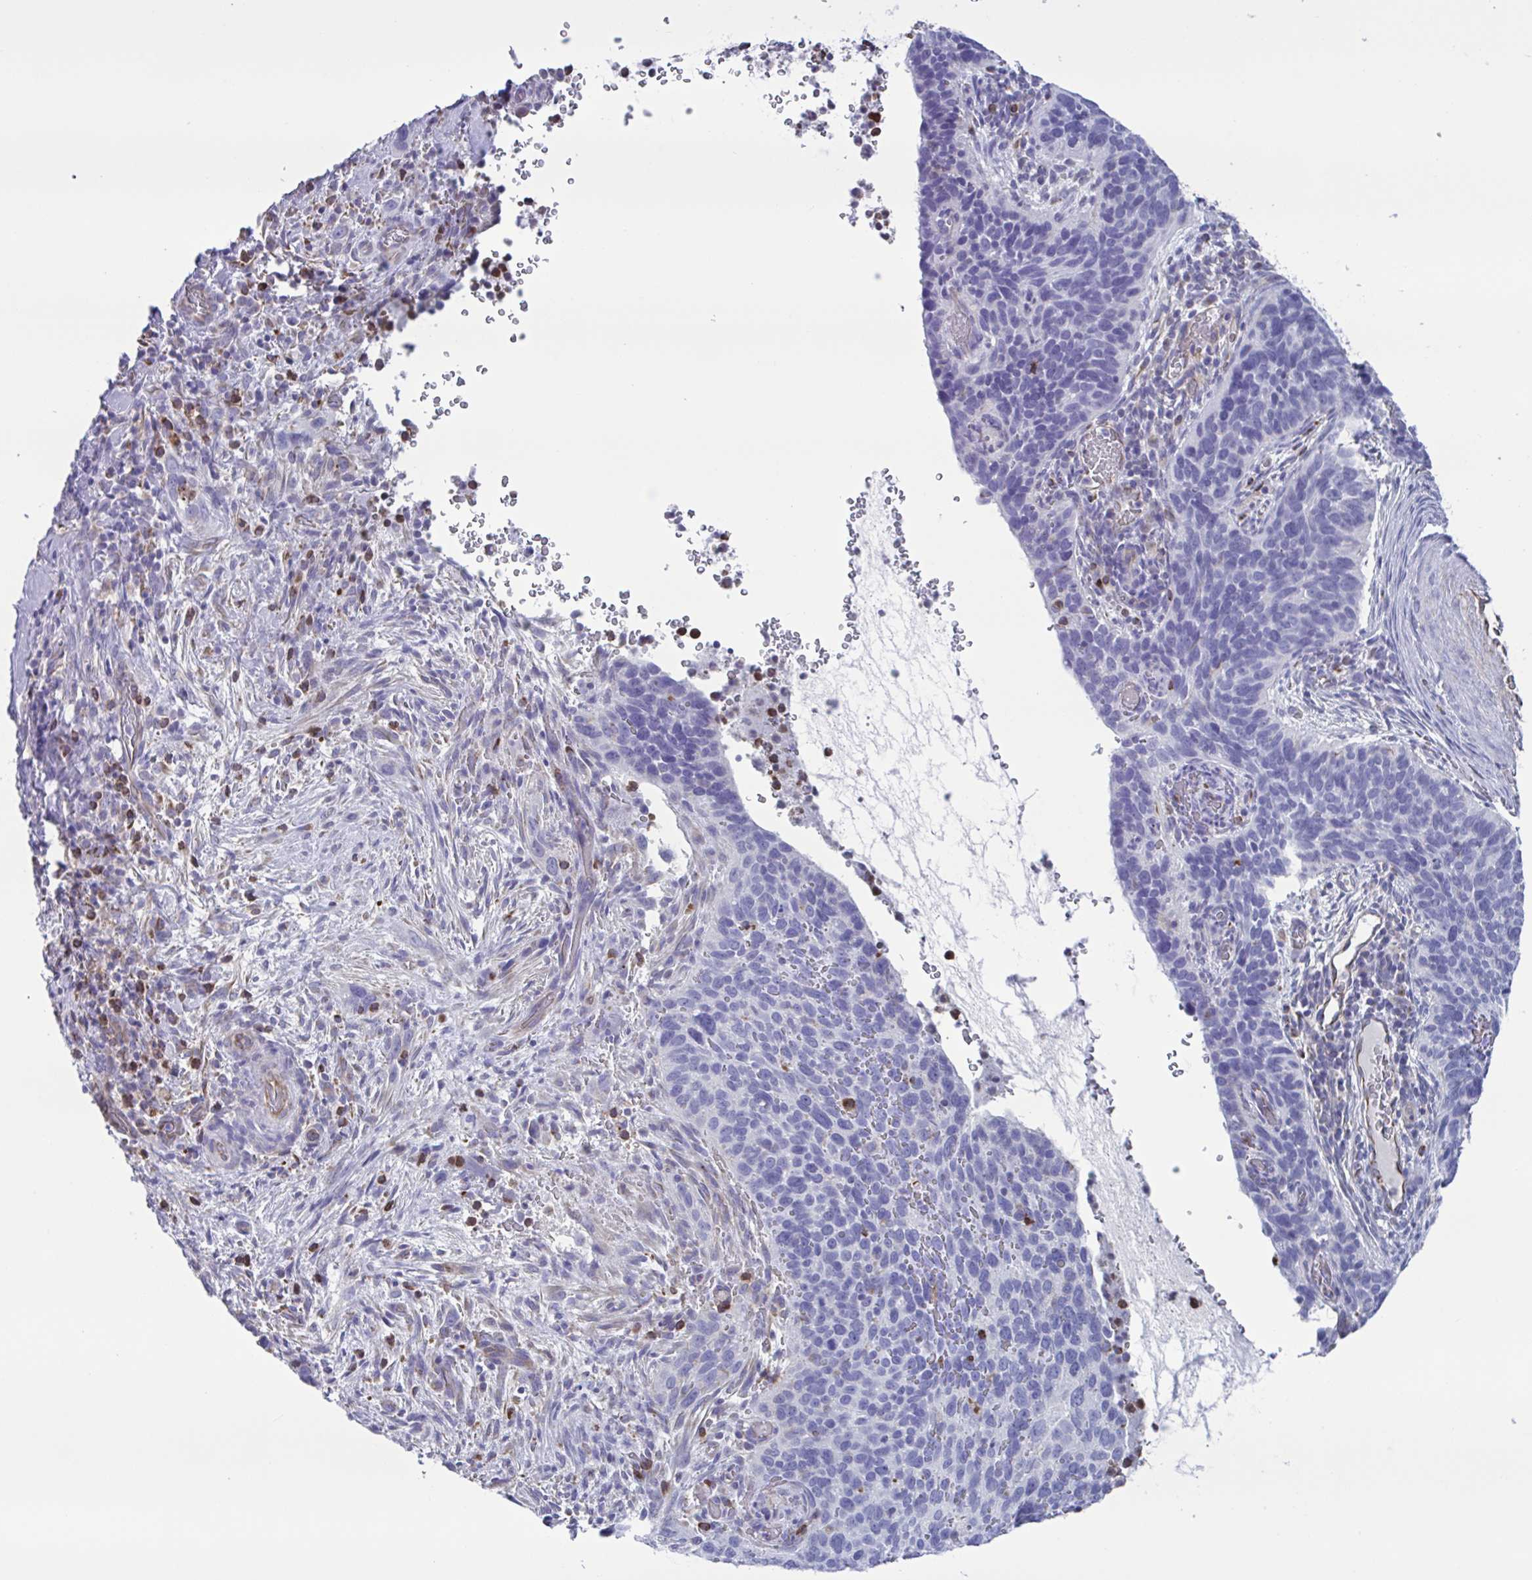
{"staining": {"intensity": "negative", "quantity": "none", "location": "none"}, "tissue": "cervical cancer", "cell_type": "Tumor cells", "image_type": "cancer", "snomed": [{"axis": "morphology", "description": "Squamous cell carcinoma, NOS"}, {"axis": "topography", "description": "Cervix"}], "caption": "A micrograph of human cervical cancer is negative for staining in tumor cells.", "gene": "TMEM86B", "patient": {"sex": "female", "age": 51}}